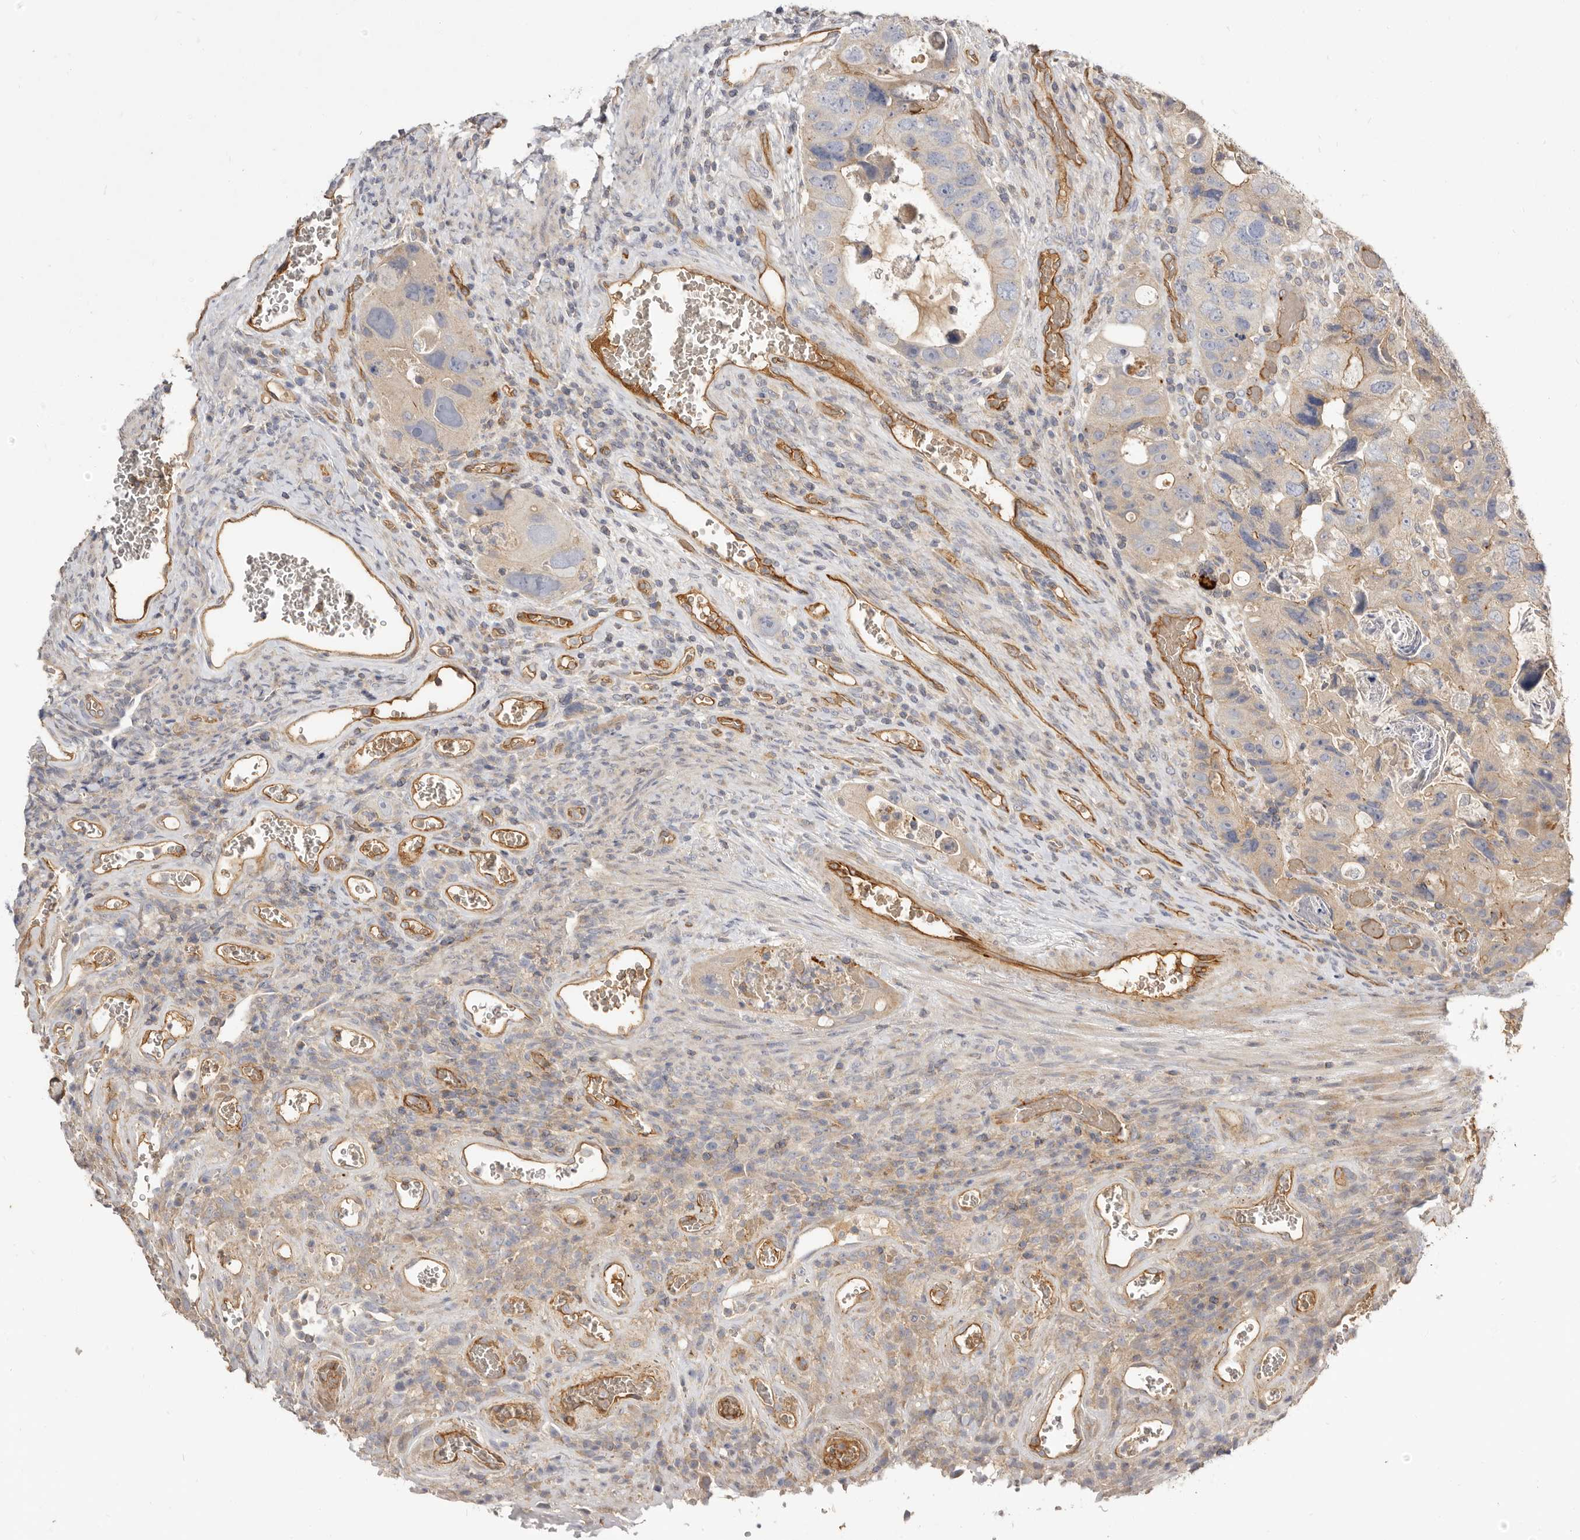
{"staining": {"intensity": "weak", "quantity": "<25%", "location": "cytoplasmic/membranous"}, "tissue": "colorectal cancer", "cell_type": "Tumor cells", "image_type": "cancer", "snomed": [{"axis": "morphology", "description": "Adenocarcinoma, NOS"}, {"axis": "topography", "description": "Rectum"}], "caption": "Human colorectal adenocarcinoma stained for a protein using immunohistochemistry shows no expression in tumor cells.", "gene": "ADAMTS9", "patient": {"sex": "male", "age": 59}}